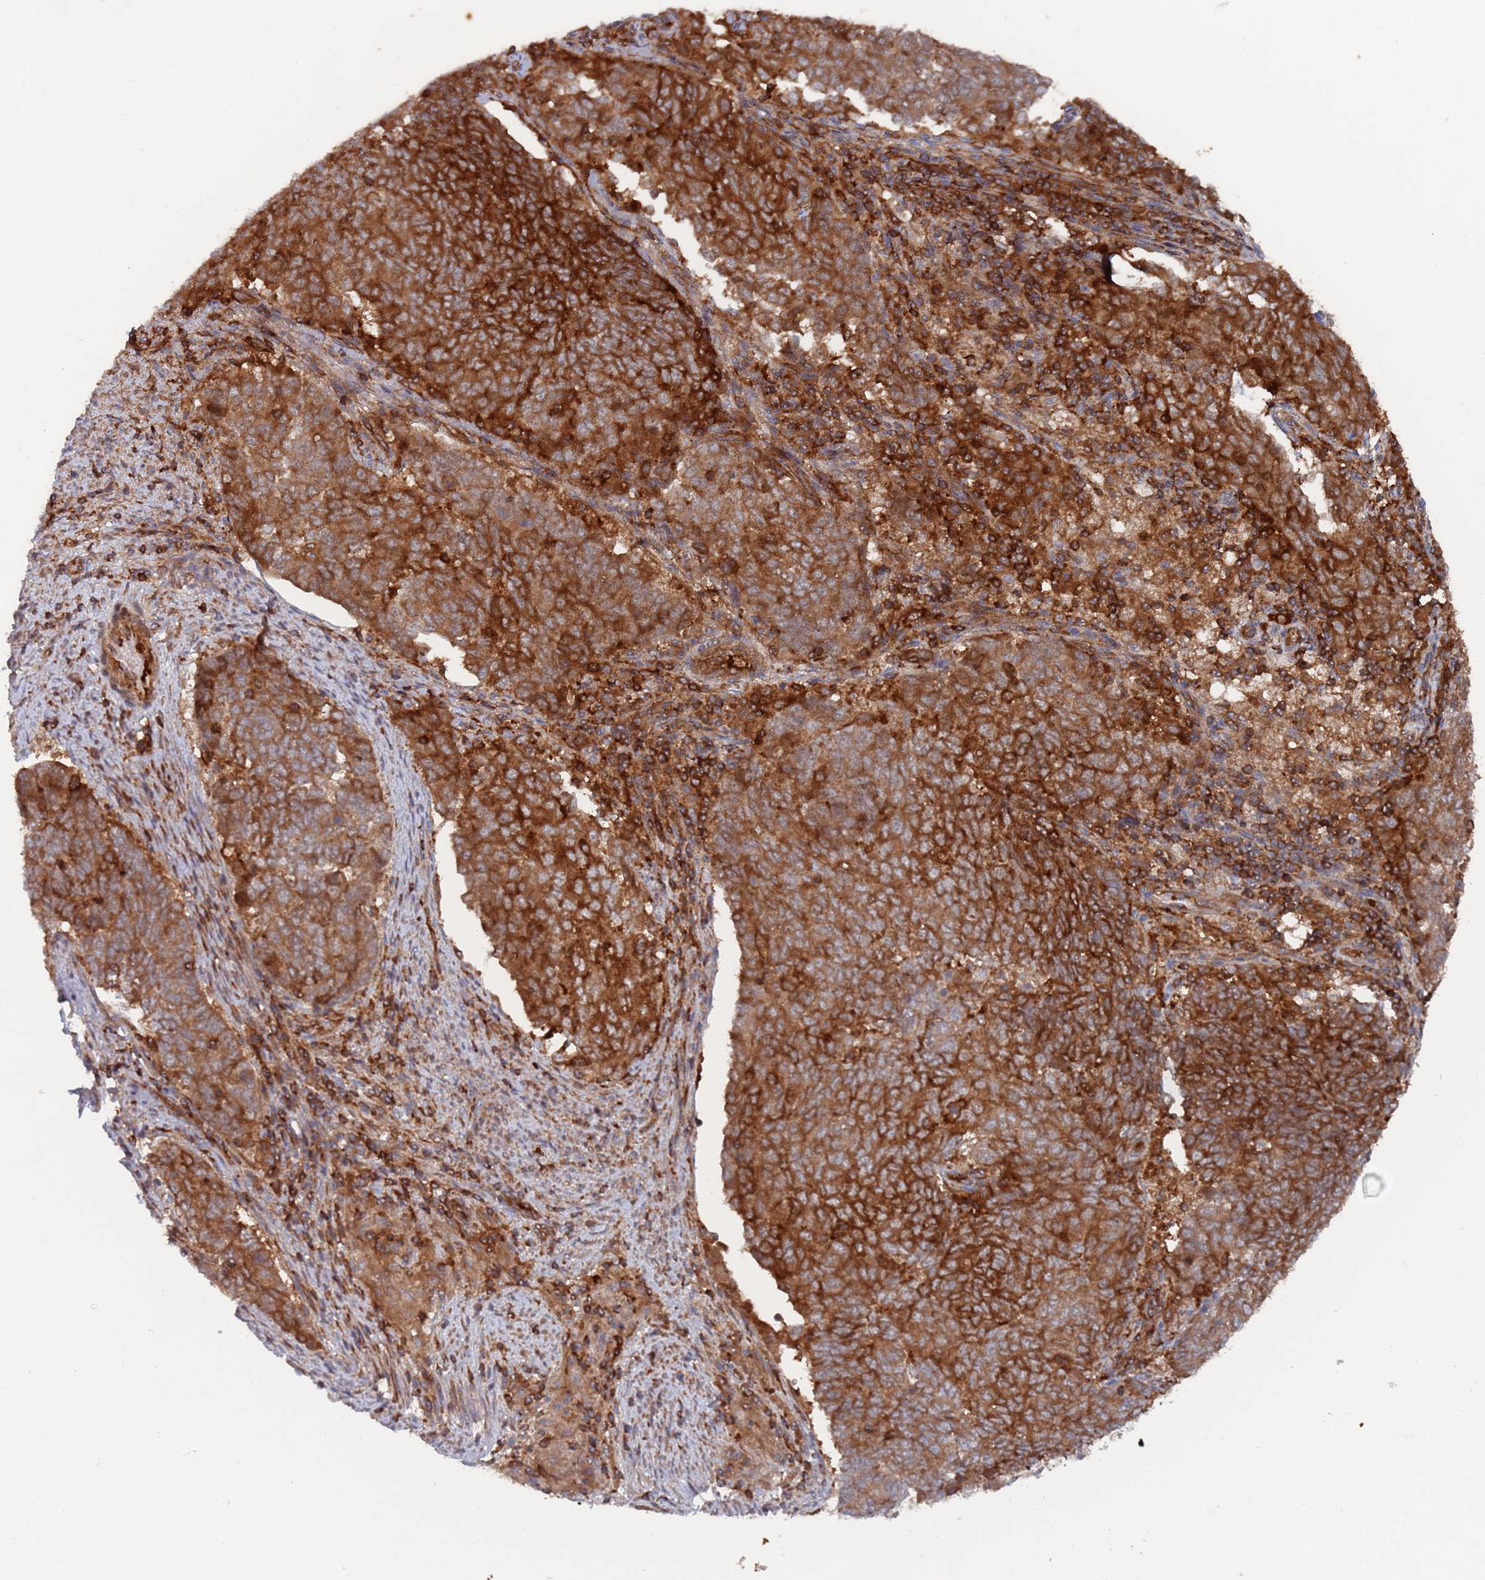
{"staining": {"intensity": "strong", "quantity": ">75%", "location": "cytoplasmic/membranous"}, "tissue": "endometrial cancer", "cell_type": "Tumor cells", "image_type": "cancer", "snomed": [{"axis": "morphology", "description": "Adenocarcinoma, NOS"}, {"axis": "topography", "description": "Endometrium"}], "caption": "Tumor cells exhibit strong cytoplasmic/membranous staining in approximately >75% of cells in adenocarcinoma (endometrial).", "gene": "DDX60", "patient": {"sex": "female", "age": 80}}